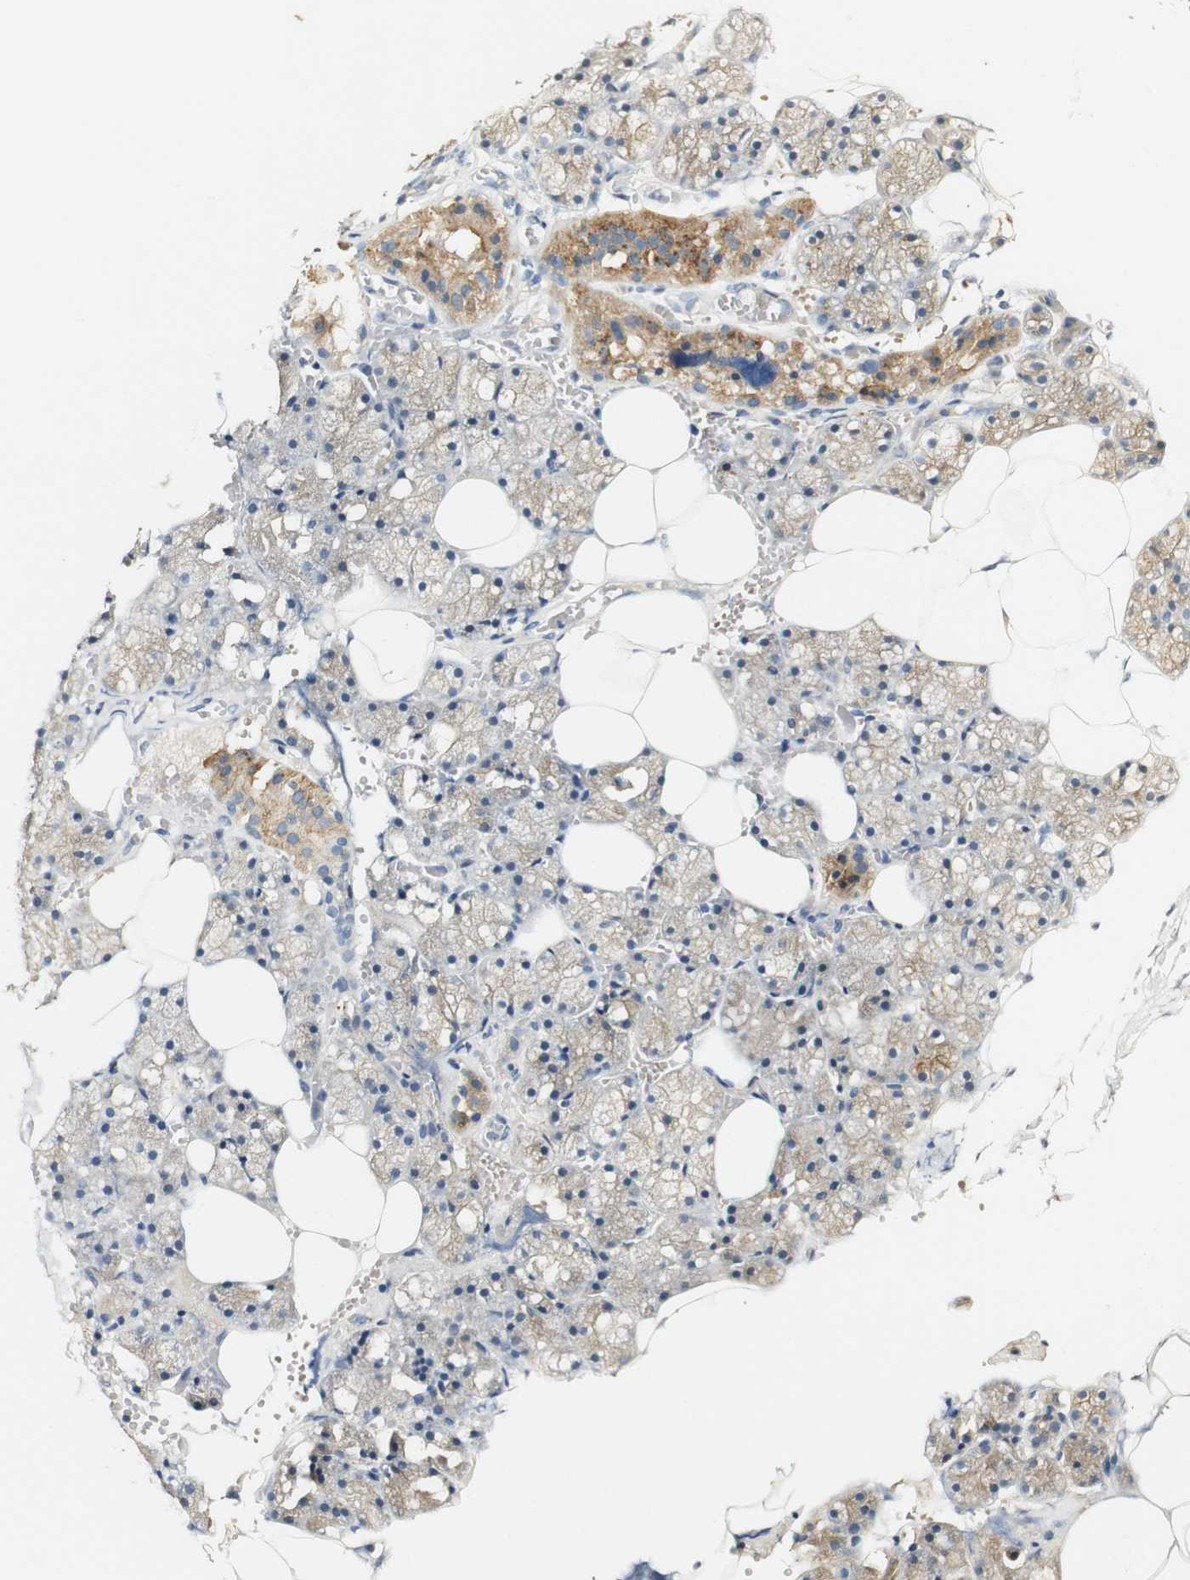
{"staining": {"intensity": "moderate", "quantity": ">75%", "location": "cytoplasmic/membranous"}, "tissue": "salivary gland", "cell_type": "Glandular cells", "image_type": "normal", "snomed": [{"axis": "morphology", "description": "Normal tissue, NOS"}, {"axis": "topography", "description": "Salivary gland"}], "caption": "This histopathology image shows immunohistochemistry (IHC) staining of benign human salivary gland, with medium moderate cytoplasmic/membranous staining in approximately >75% of glandular cells.", "gene": "SYT7", "patient": {"sex": "male", "age": 62}}